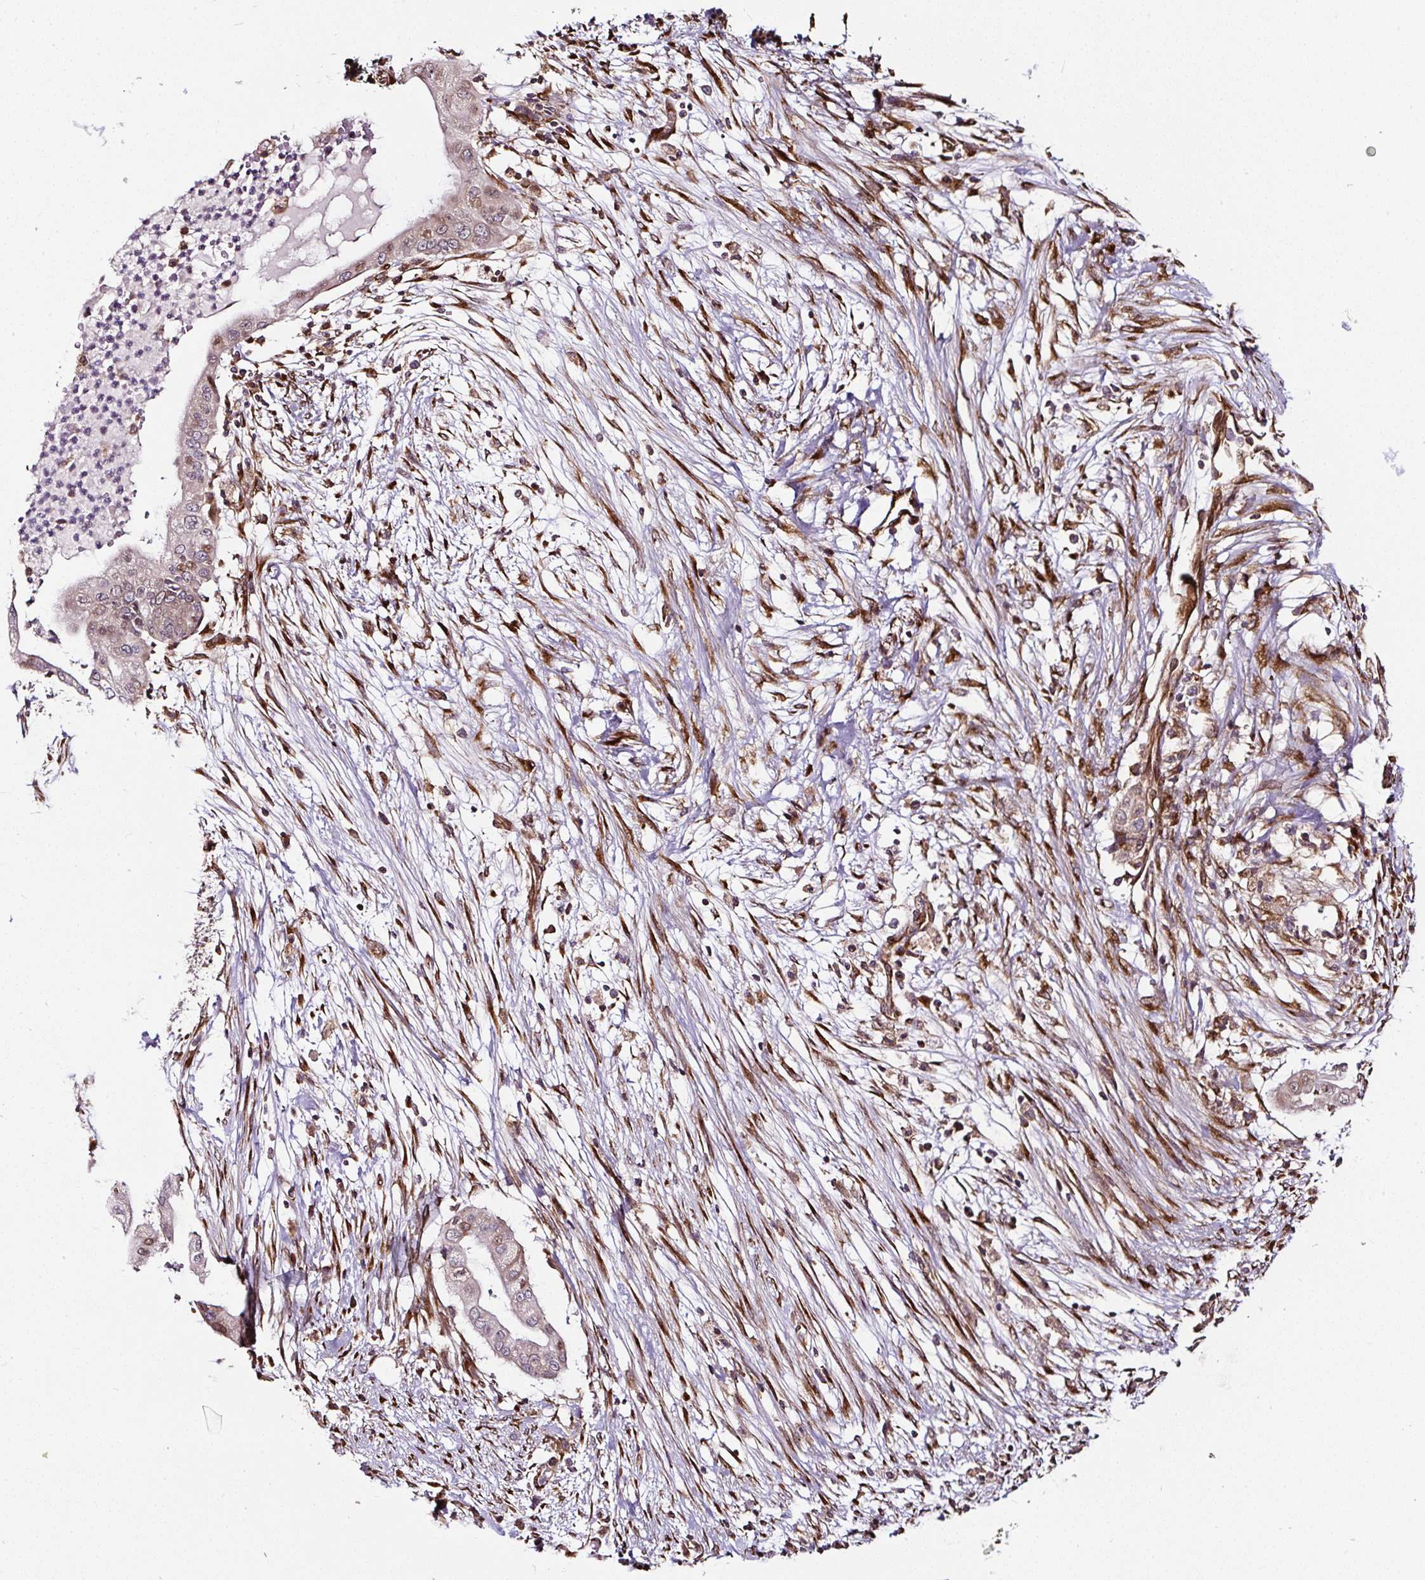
{"staining": {"intensity": "weak", "quantity": "<25%", "location": "nuclear"}, "tissue": "pancreatic cancer", "cell_type": "Tumor cells", "image_type": "cancer", "snomed": [{"axis": "morphology", "description": "Adenocarcinoma, NOS"}, {"axis": "topography", "description": "Pancreas"}], "caption": "Immunohistochemistry (IHC) photomicrograph of neoplastic tissue: pancreatic cancer (adenocarcinoma) stained with DAB shows no significant protein staining in tumor cells. Brightfield microscopy of immunohistochemistry stained with DAB (brown) and hematoxylin (blue), captured at high magnification.", "gene": "KDM4E", "patient": {"sex": "male", "age": 68}}